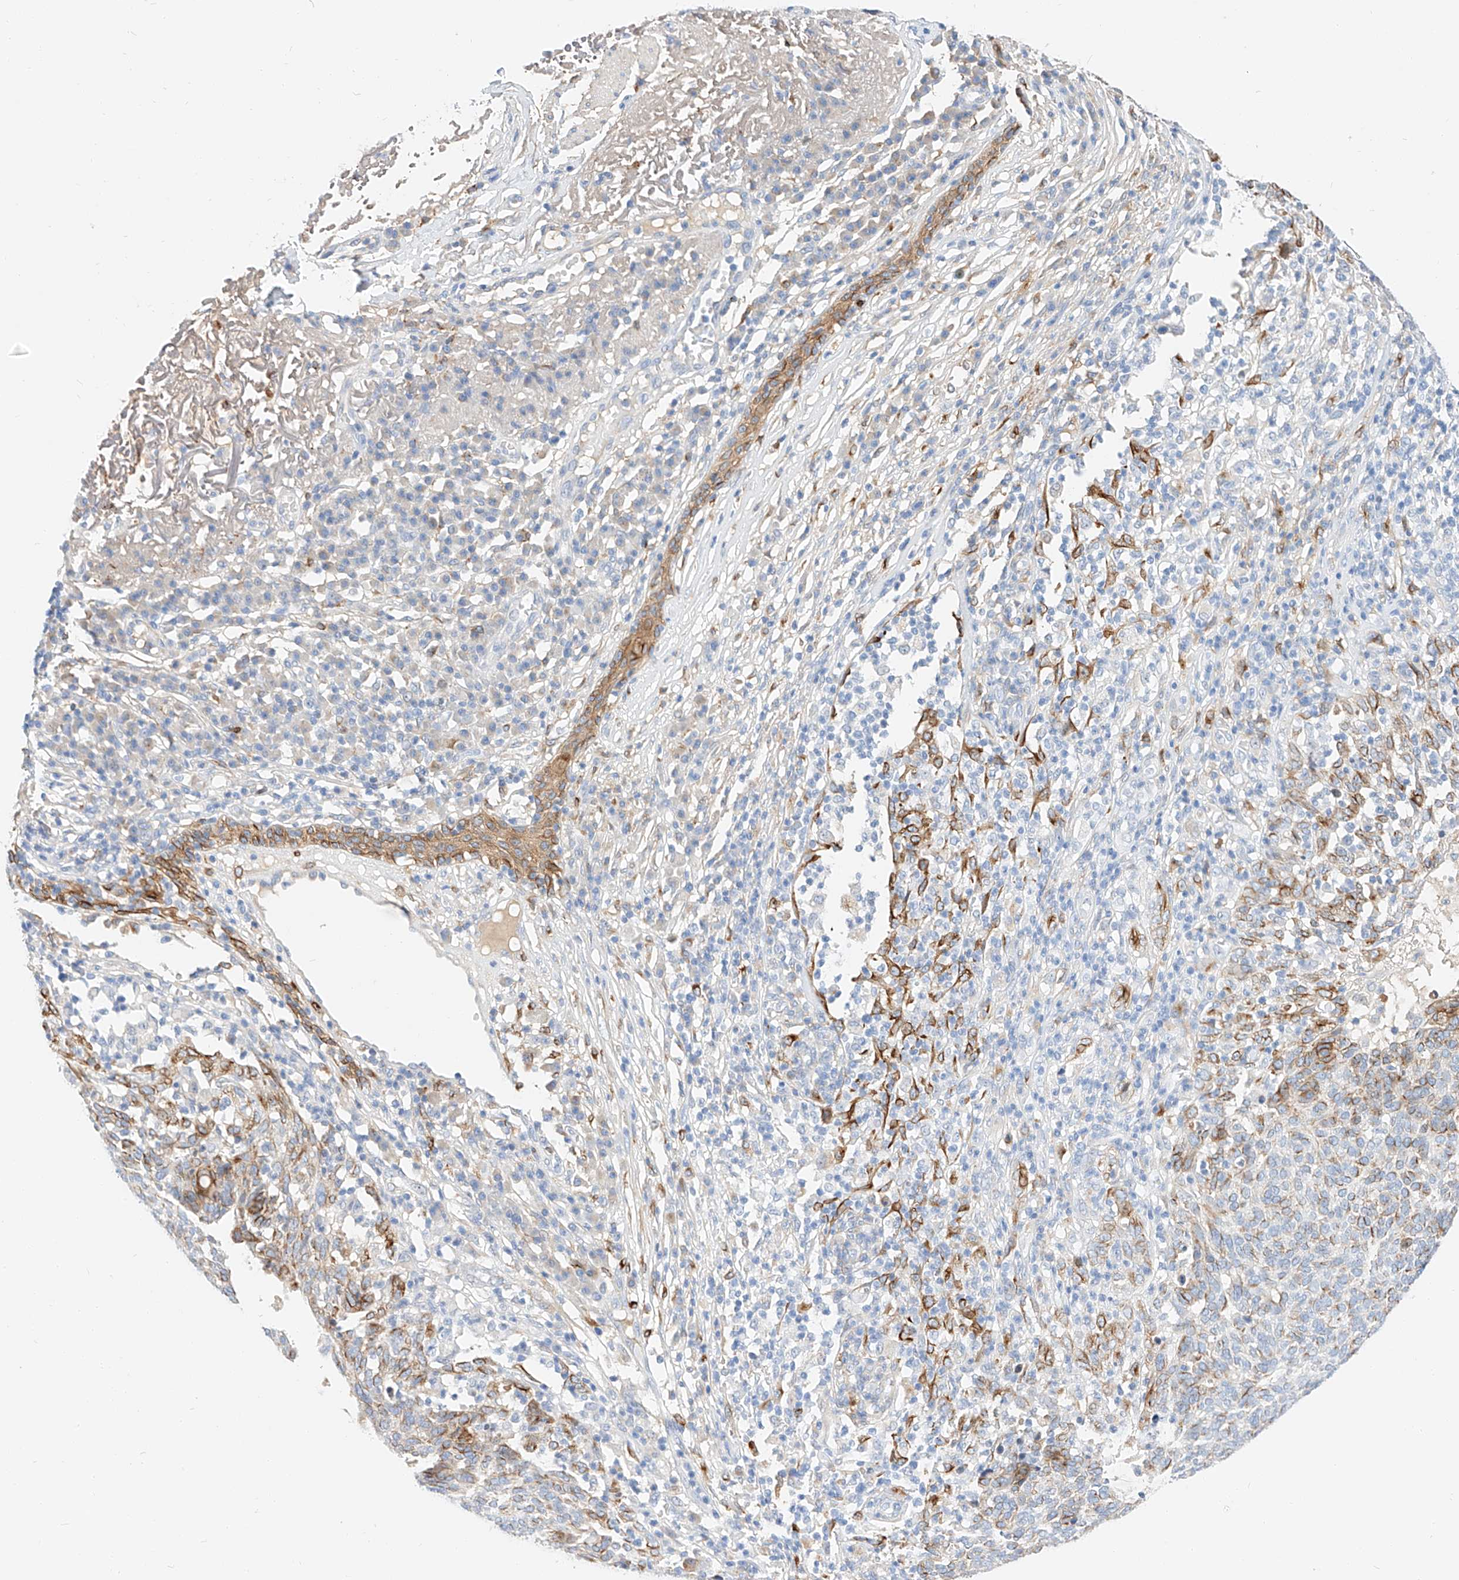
{"staining": {"intensity": "moderate", "quantity": "<25%", "location": "cytoplasmic/membranous"}, "tissue": "skin cancer", "cell_type": "Tumor cells", "image_type": "cancer", "snomed": [{"axis": "morphology", "description": "Squamous cell carcinoma, NOS"}, {"axis": "topography", "description": "Skin"}], "caption": "Immunohistochemistry micrograph of neoplastic tissue: skin squamous cell carcinoma stained using immunohistochemistry displays low levels of moderate protein expression localized specifically in the cytoplasmic/membranous of tumor cells, appearing as a cytoplasmic/membranous brown color.", "gene": "MAP7", "patient": {"sex": "female", "age": 90}}